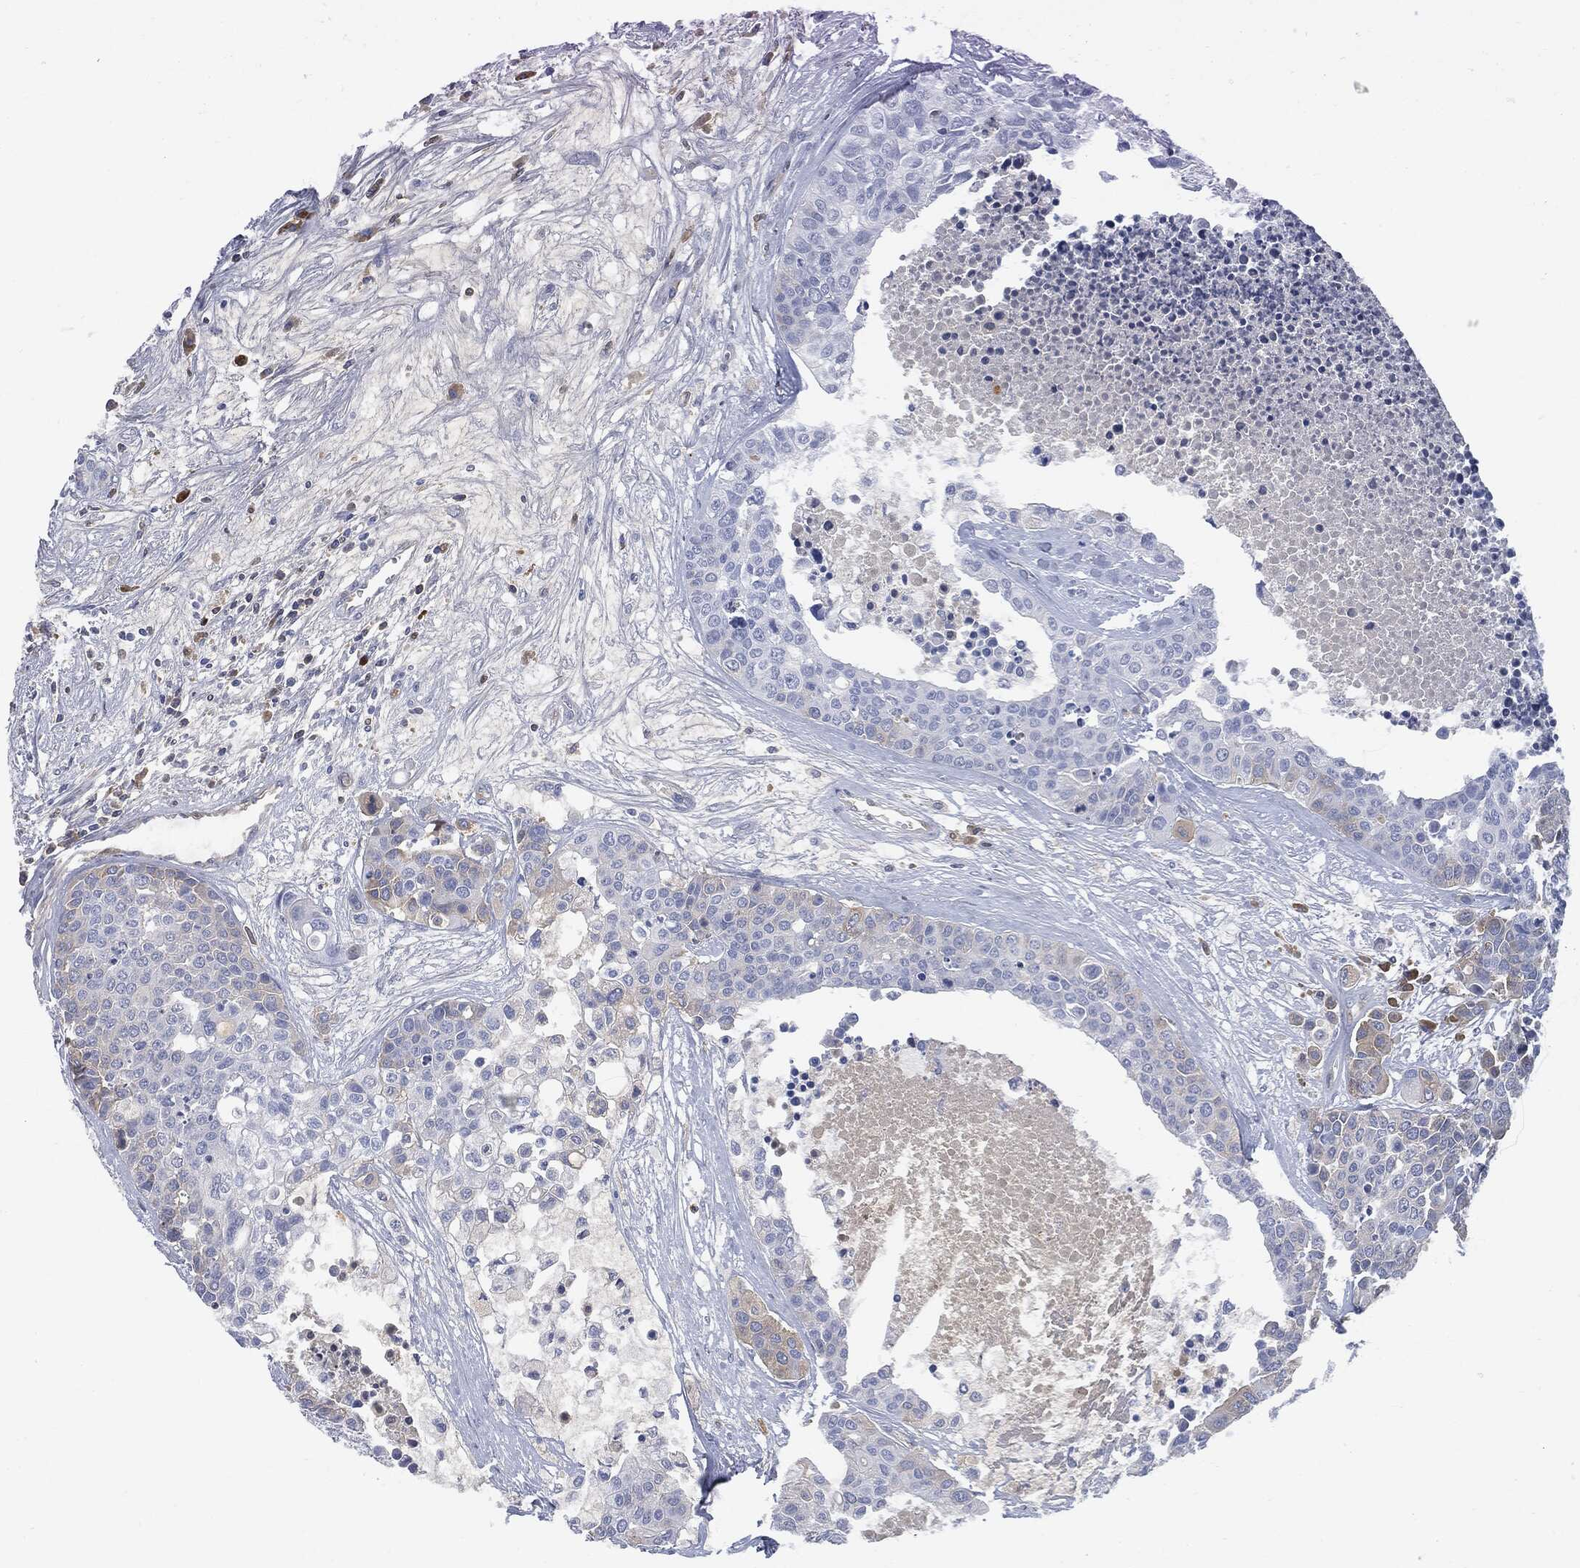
{"staining": {"intensity": "negative", "quantity": "none", "location": "none"}, "tissue": "carcinoid", "cell_type": "Tumor cells", "image_type": "cancer", "snomed": [{"axis": "morphology", "description": "Carcinoid, malignant, NOS"}, {"axis": "topography", "description": "Colon"}], "caption": "Immunohistochemistry (IHC) of human malignant carcinoid shows no expression in tumor cells. (DAB (3,3'-diaminobenzidine) immunohistochemistry with hematoxylin counter stain).", "gene": "BTK", "patient": {"sex": "male", "age": 81}}